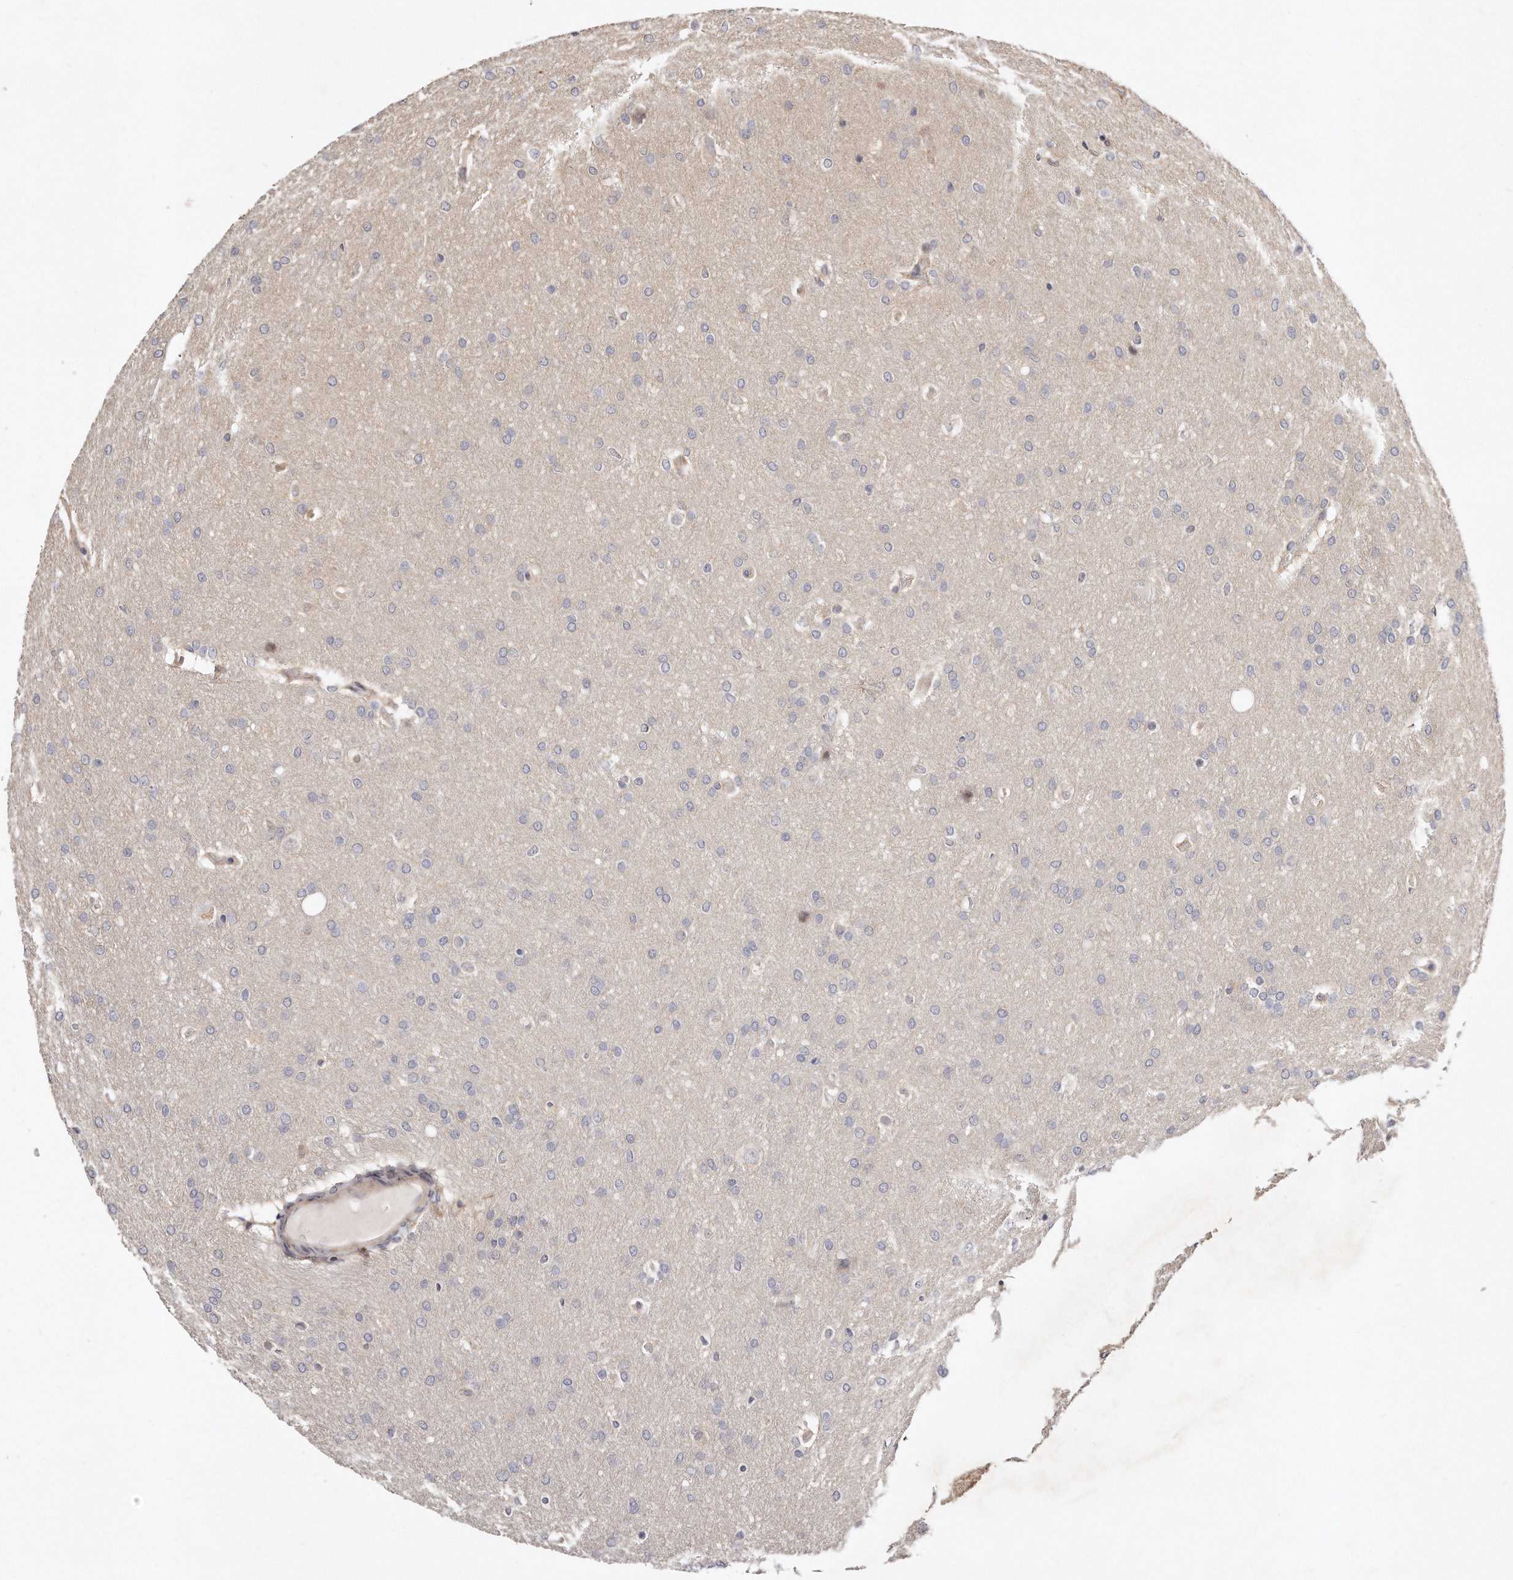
{"staining": {"intensity": "negative", "quantity": "none", "location": "none"}, "tissue": "glioma", "cell_type": "Tumor cells", "image_type": "cancer", "snomed": [{"axis": "morphology", "description": "Glioma, malignant, Low grade"}, {"axis": "topography", "description": "Brain"}], "caption": "A micrograph of human glioma is negative for staining in tumor cells.", "gene": "CASZ1", "patient": {"sex": "female", "age": 37}}